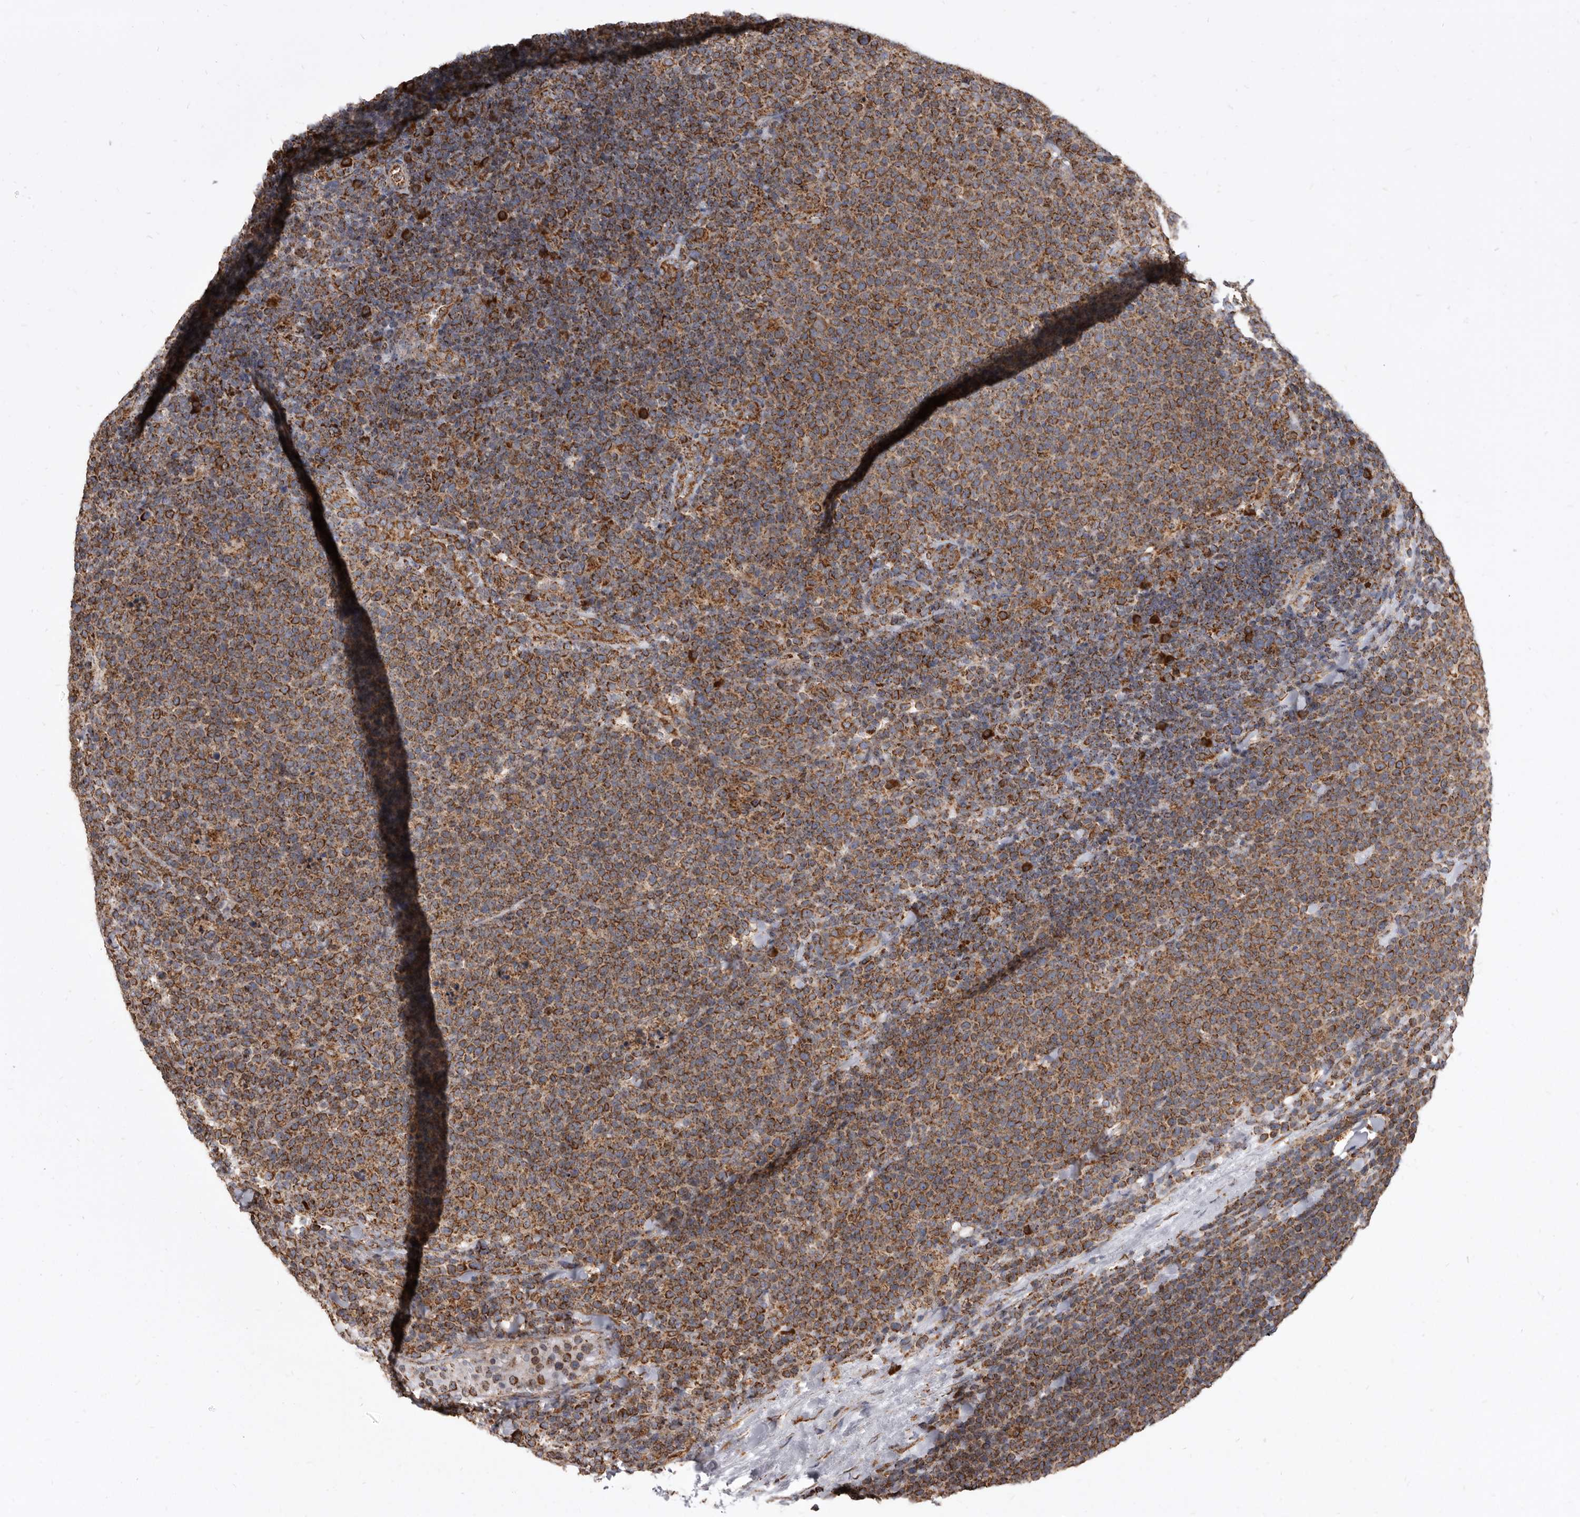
{"staining": {"intensity": "strong", "quantity": ">75%", "location": "cytoplasmic/membranous"}, "tissue": "lymphoma", "cell_type": "Tumor cells", "image_type": "cancer", "snomed": [{"axis": "morphology", "description": "Malignant lymphoma, non-Hodgkin's type, High grade"}, {"axis": "topography", "description": "Lymph node"}], "caption": "Immunohistochemistry micrograph of neoplastic tissue: human high-grade malignant lymphoma, non-Hodgkin's type stained using immunohistochemistry shows high levels of strong protein expression localized specifically in the cytoplasmic/membranous of tumor cells, appearing as a cytoplasmic/membranous brown color.", "gene": "CDK5RAP3", "patient": {"sex": "male", "age": 61}}